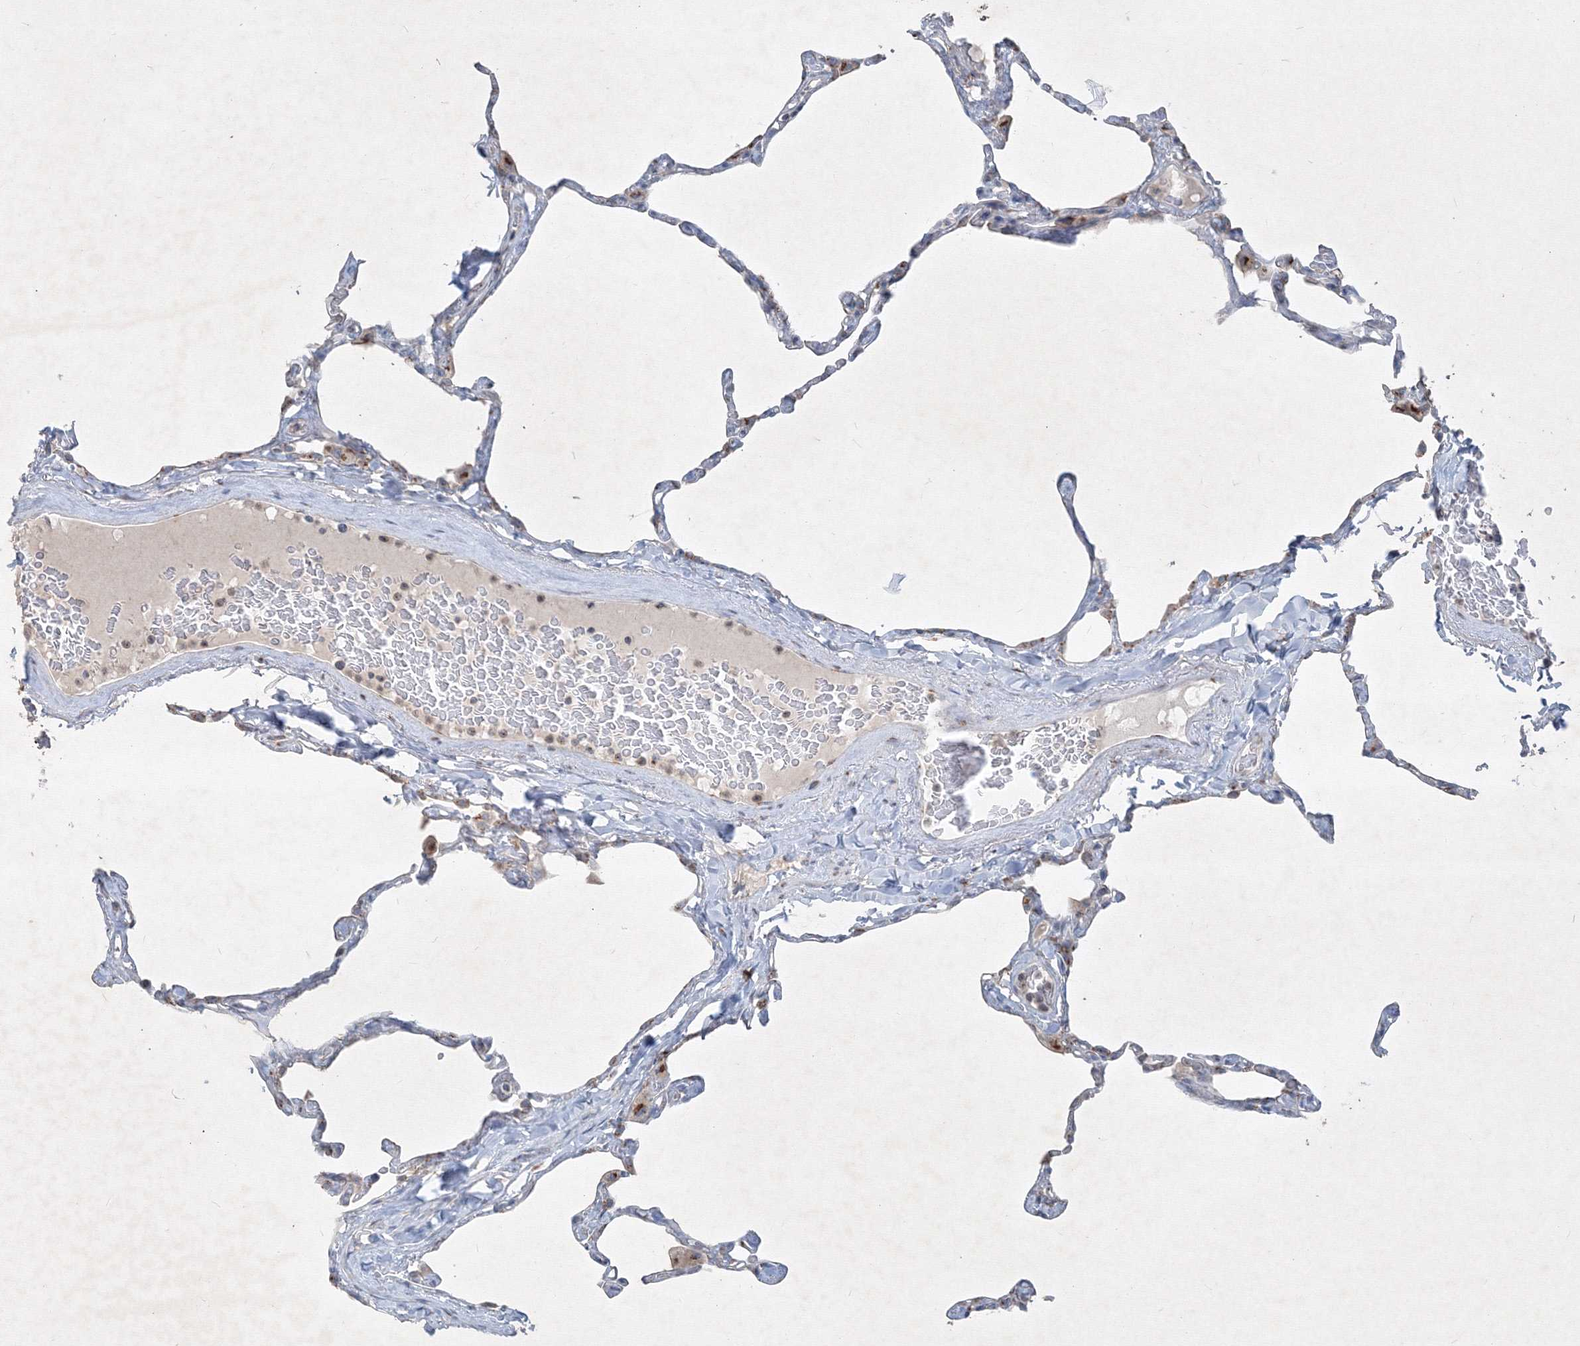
{"staining": {"intensity": "negative", "quantity": "none", "location": "none"}, "tissue": "lung", "cell_type": "Alveolar cells", "image_type": "normal", "snomed": [{"axis": "morphology", "description": "Normal tissue, NOS"}, {"axis": "topography", "description": "Lung"}], "caption": "Immunohistochemical staining of normal lung shows no significant positivity in alveolar cells.", "gene": "IFNAR1", "patient": {"sex": "male", "age": 65}}